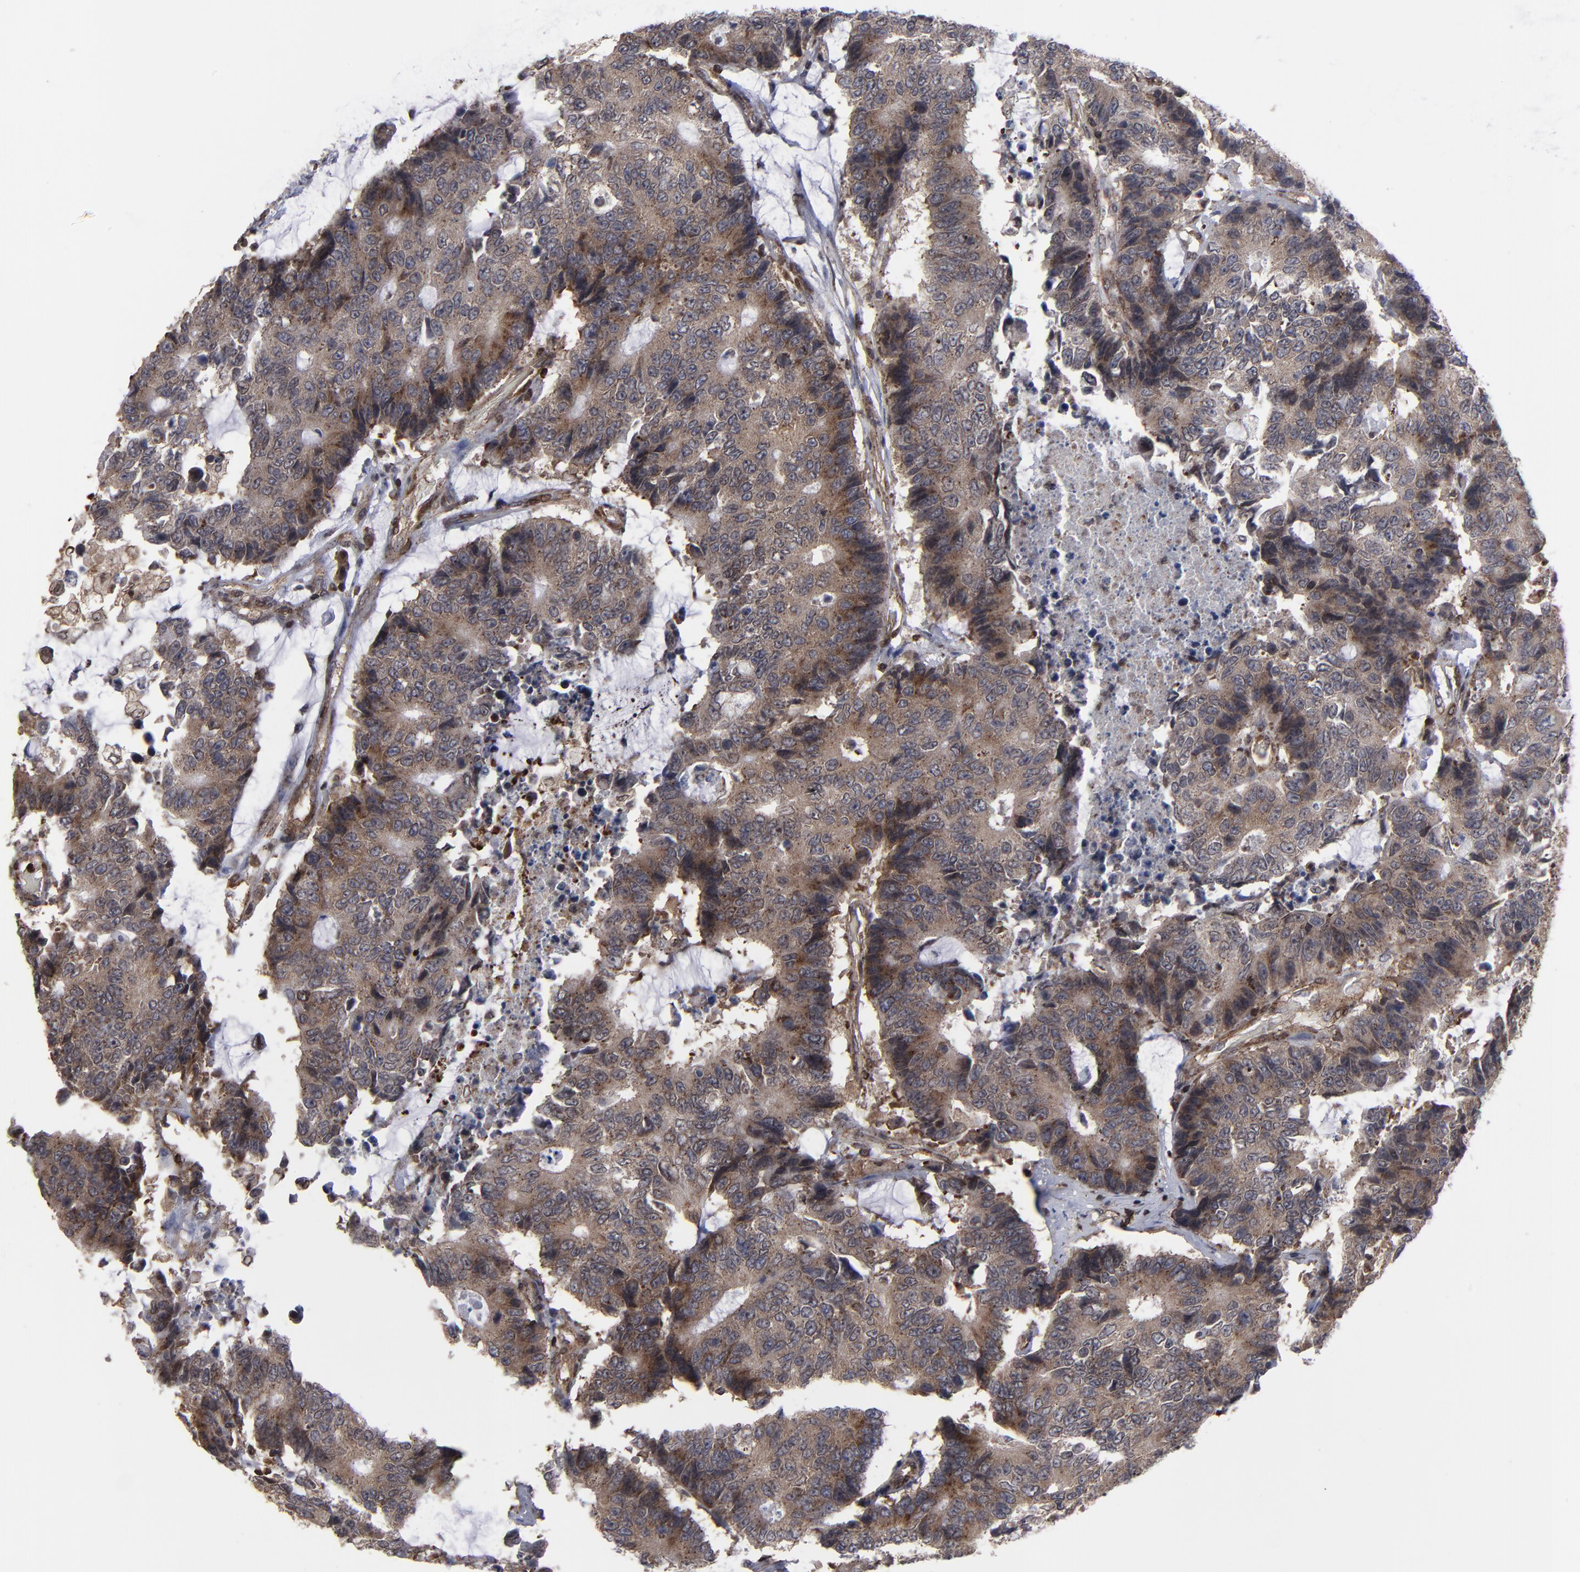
{"staining": {"intensity": "strong", "quantity": ">75%", "location": "cytoplasmic/membranous"}, "tissue": "colorectal cancer", "cell_type": "Tumor cells", "image_type": "cancer", "snomed": [{"axis": "morphology", "description": "Adenocarcinoma, NOS"}, {"axis": "topography", "description": "Colon"}], "caption": "Immunohistochemical staining of colorectal adenocarcinoma demonstrates high levels of strong cytoplasmic/membranous protein expression in about >75% of tumor cells.", "gene": "KIAA2026", "patient": {"sex": "female", "age": 86}}